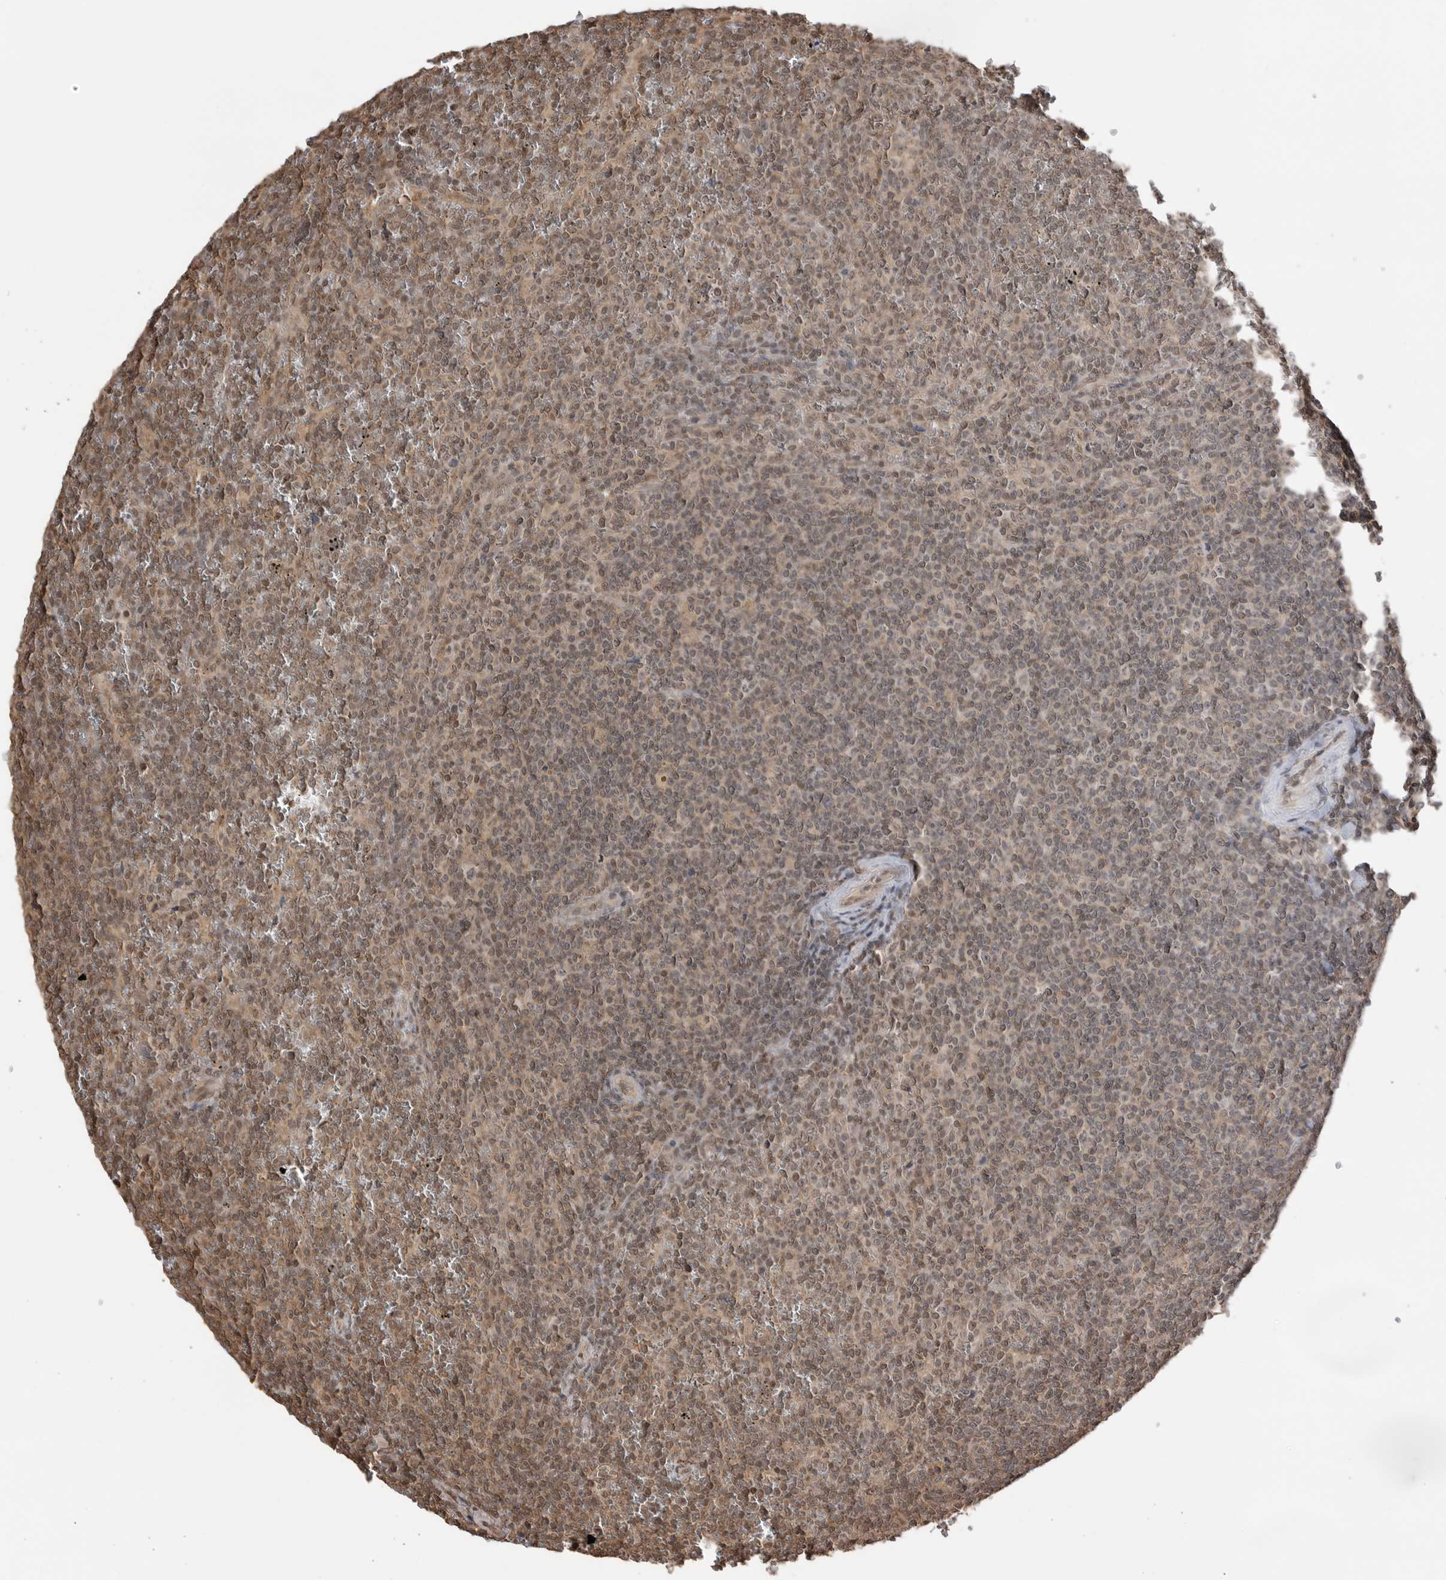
{"staining": {"intensity": "weak", "quantity": "25%-75%", "location": "nuclear"}, "tissue": "lymphoma", "cell_type": "Tumor cells", "image_type": "cancer", "snomed": [{"axis": "morphology", "description": "Malignant lymphoma, non-Hodgkin's type, Low grade"}, {"axis": "topography", "description": "Spleen"}], "caption": "Immunohistochemistry (IHC) histopathology image of neoplastic tissue: human lymphoma stained using immunohistochemistry exhibits low levels of weak protein expression localized specifically in the nuclear of tumor cells, appearing as a nuclear brown color.", "gene": "PEAK1", "patient": {"sex": "female", "age": 19}}